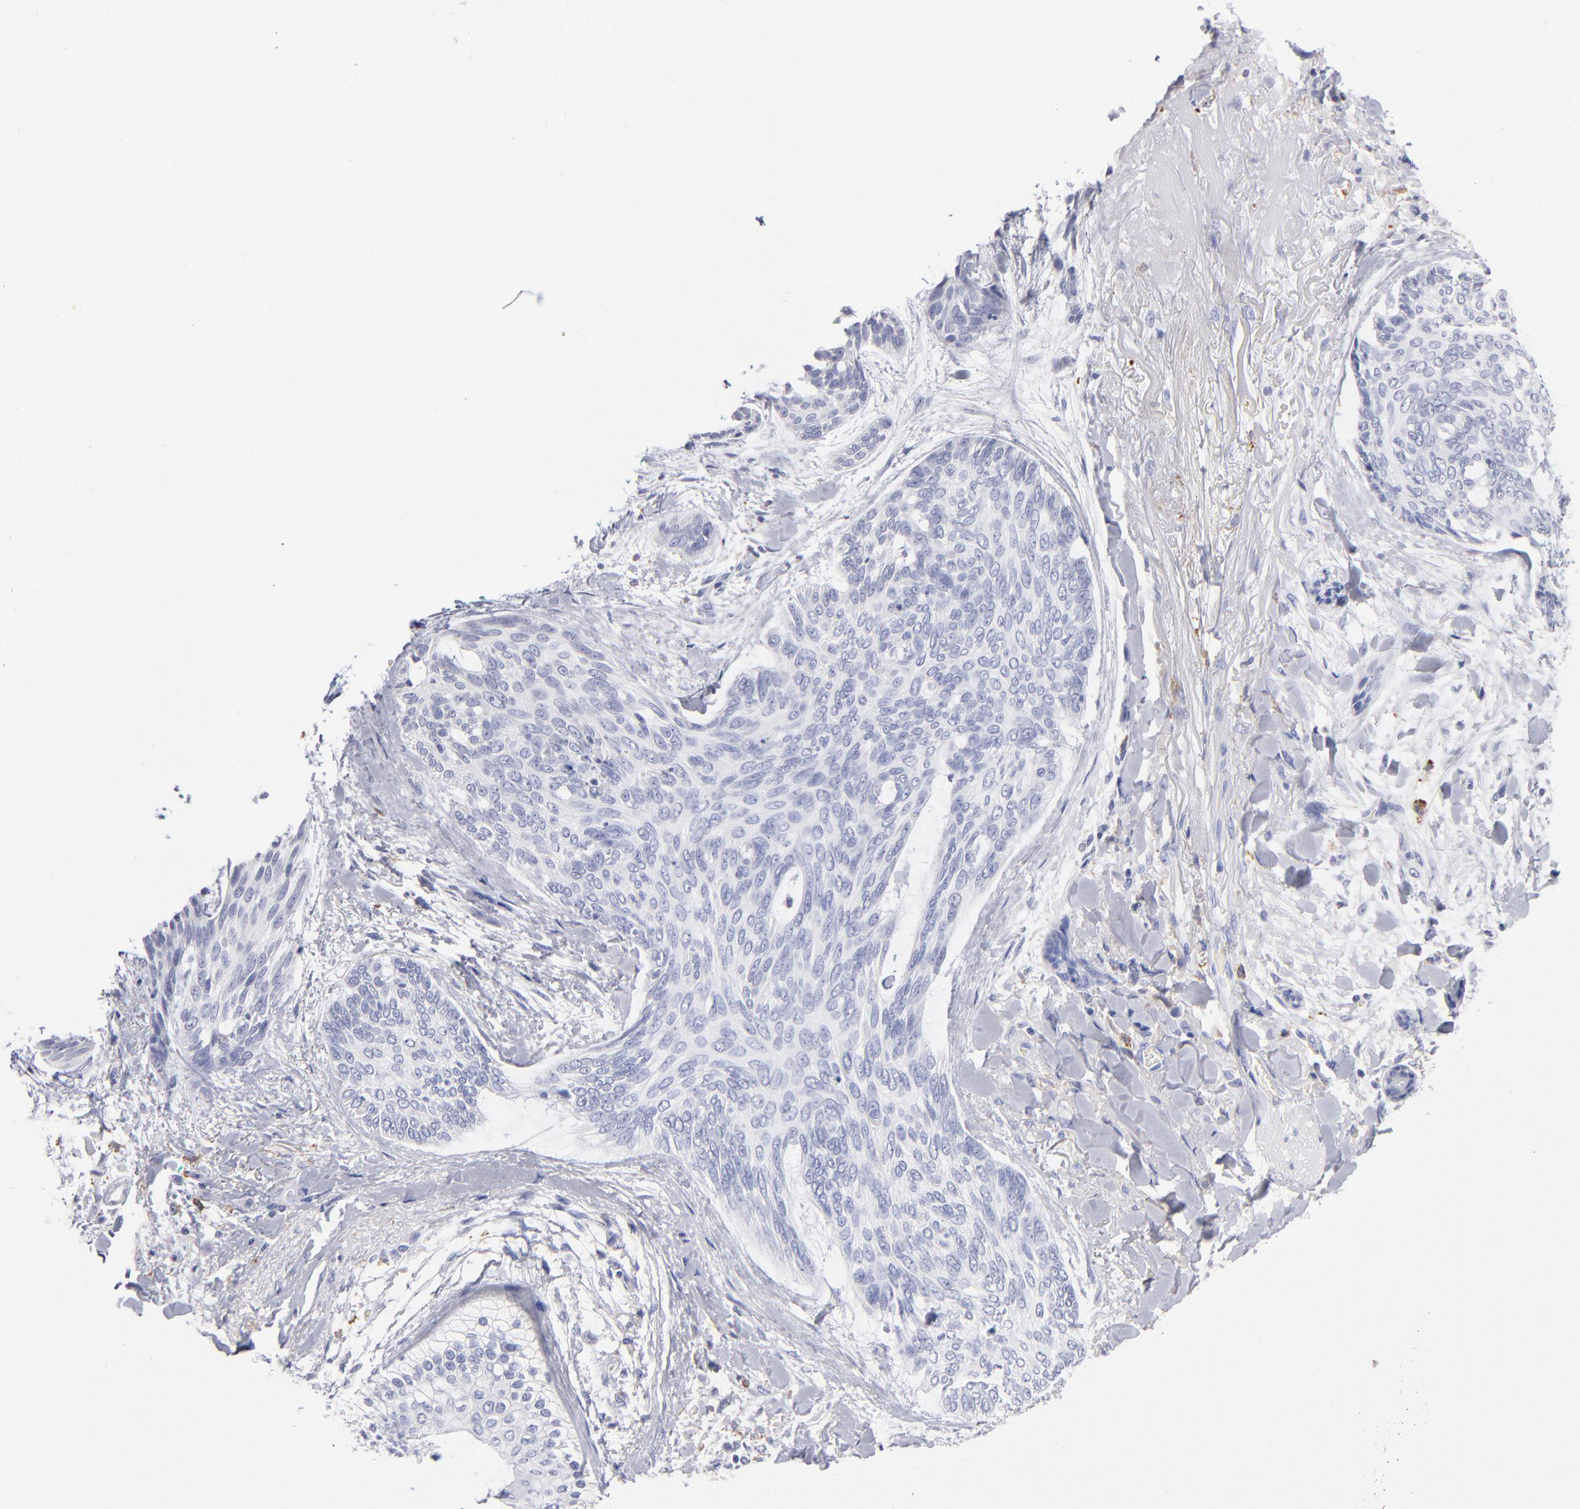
{"staining": {"intensity": "negative", "quantity": "none", "location": "none"}, "tissue": "skin cancer", "cell_type": "Tumor cells", "image_type": "cancer", "snomed": [{"axis": "morphology", "description": "Normal tissue, NOS"}, {"axis": "morphology", "description": "Basal cell carcinoma"}, {"axis": "topography", "description": "Skin"}], "caption": "This is a image of immunohistochemistry staining of skin cancer, which shows no positivity in tumor cells.", "gene": "CD180", "patient": {"sex": "female", "age": 71}}